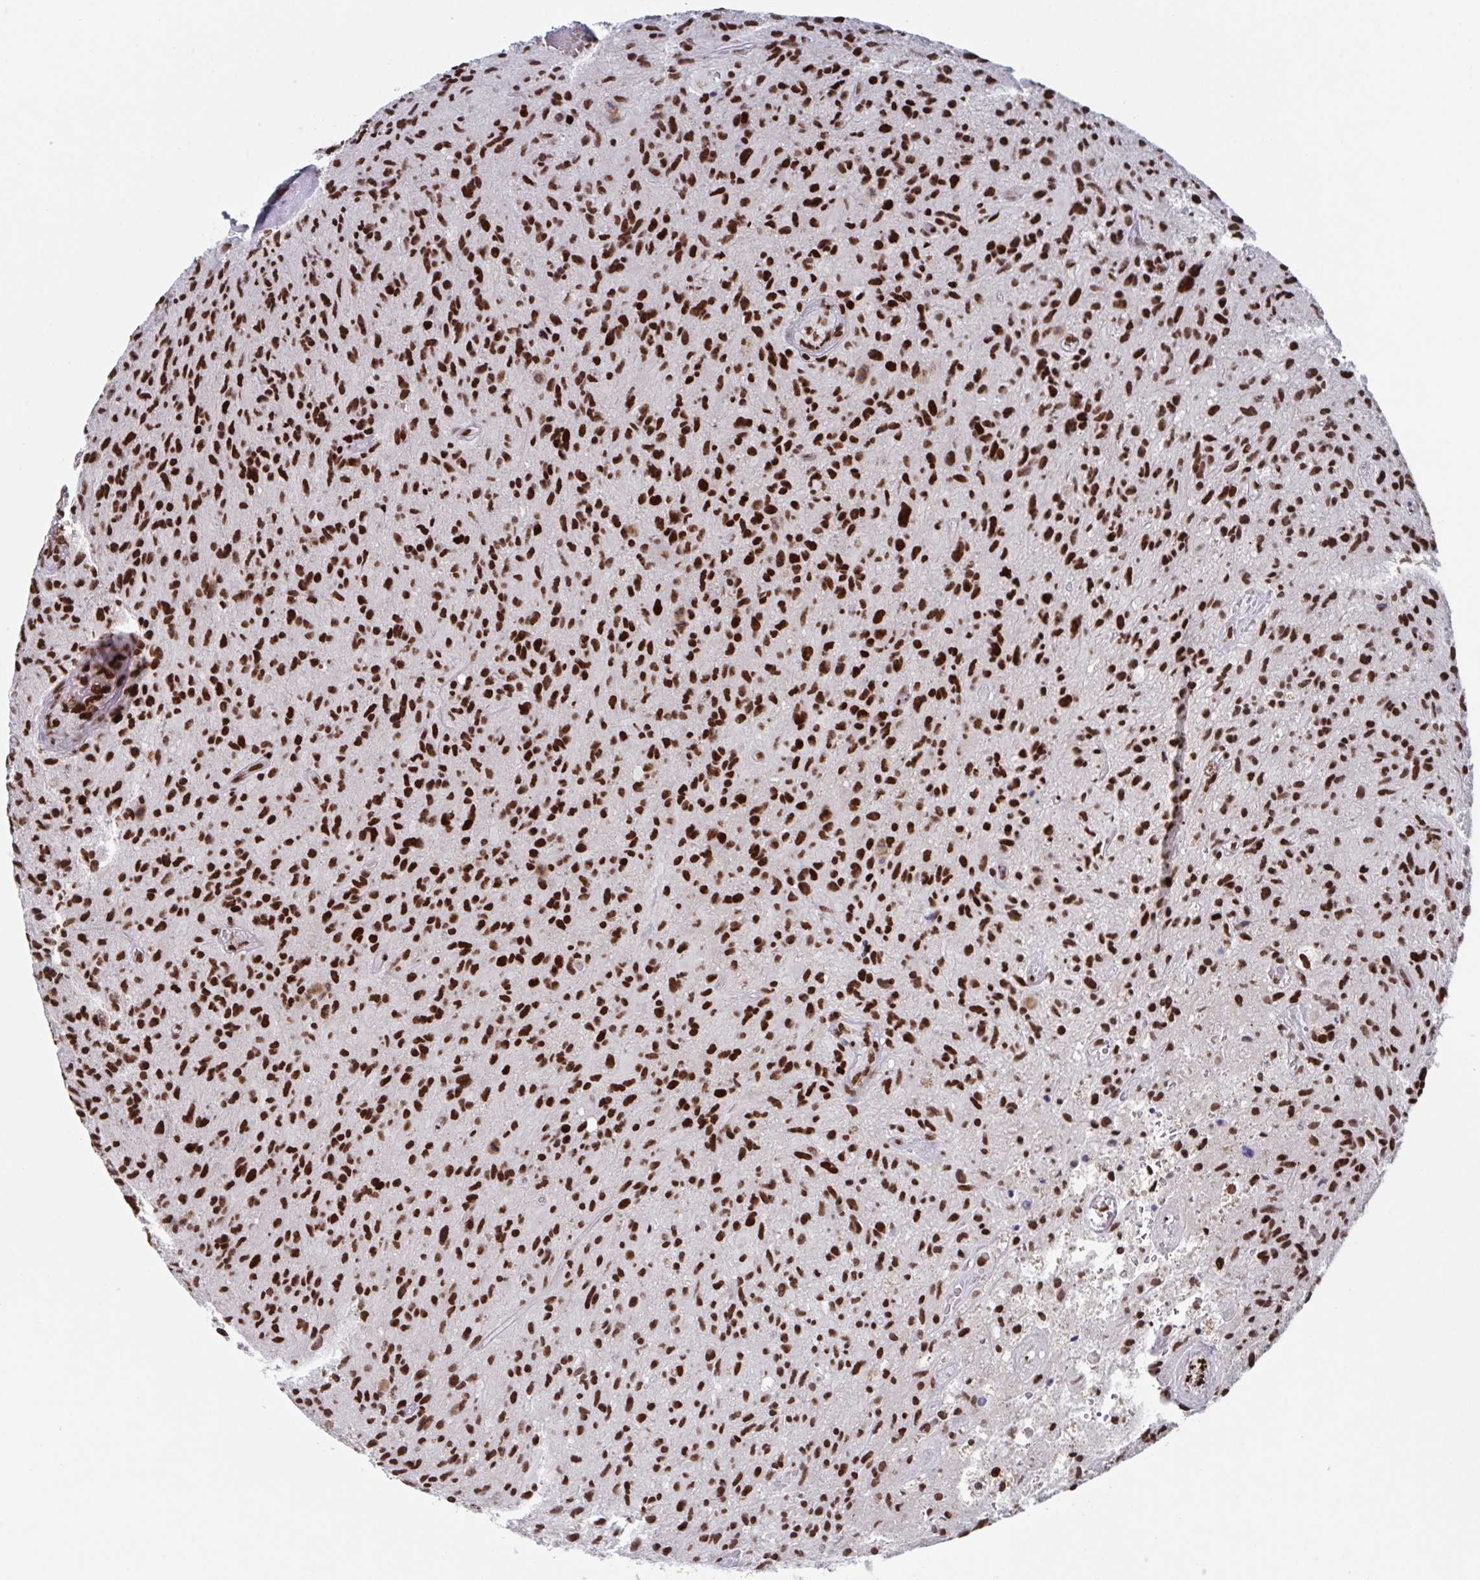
{"staining": {"intensity": "strong", "quantity": ">75%", "location": "nuclear"}, "tissue": "glioma", "cell_type": "Tumor cells", "image_type": "cancer", "snomed": [{"axis": "morphology", "description": "Glioma, malignant, High grade"}, {"axis": "topography", "description": "Brain"}], "caption": "A histopathology image of human malignant glioma (high-grade) stained for a protein reveals strong nuclear brown staining in tumor cells.", "gene": "ZNF607", "patient": {"sex": "female", "age": 70}}